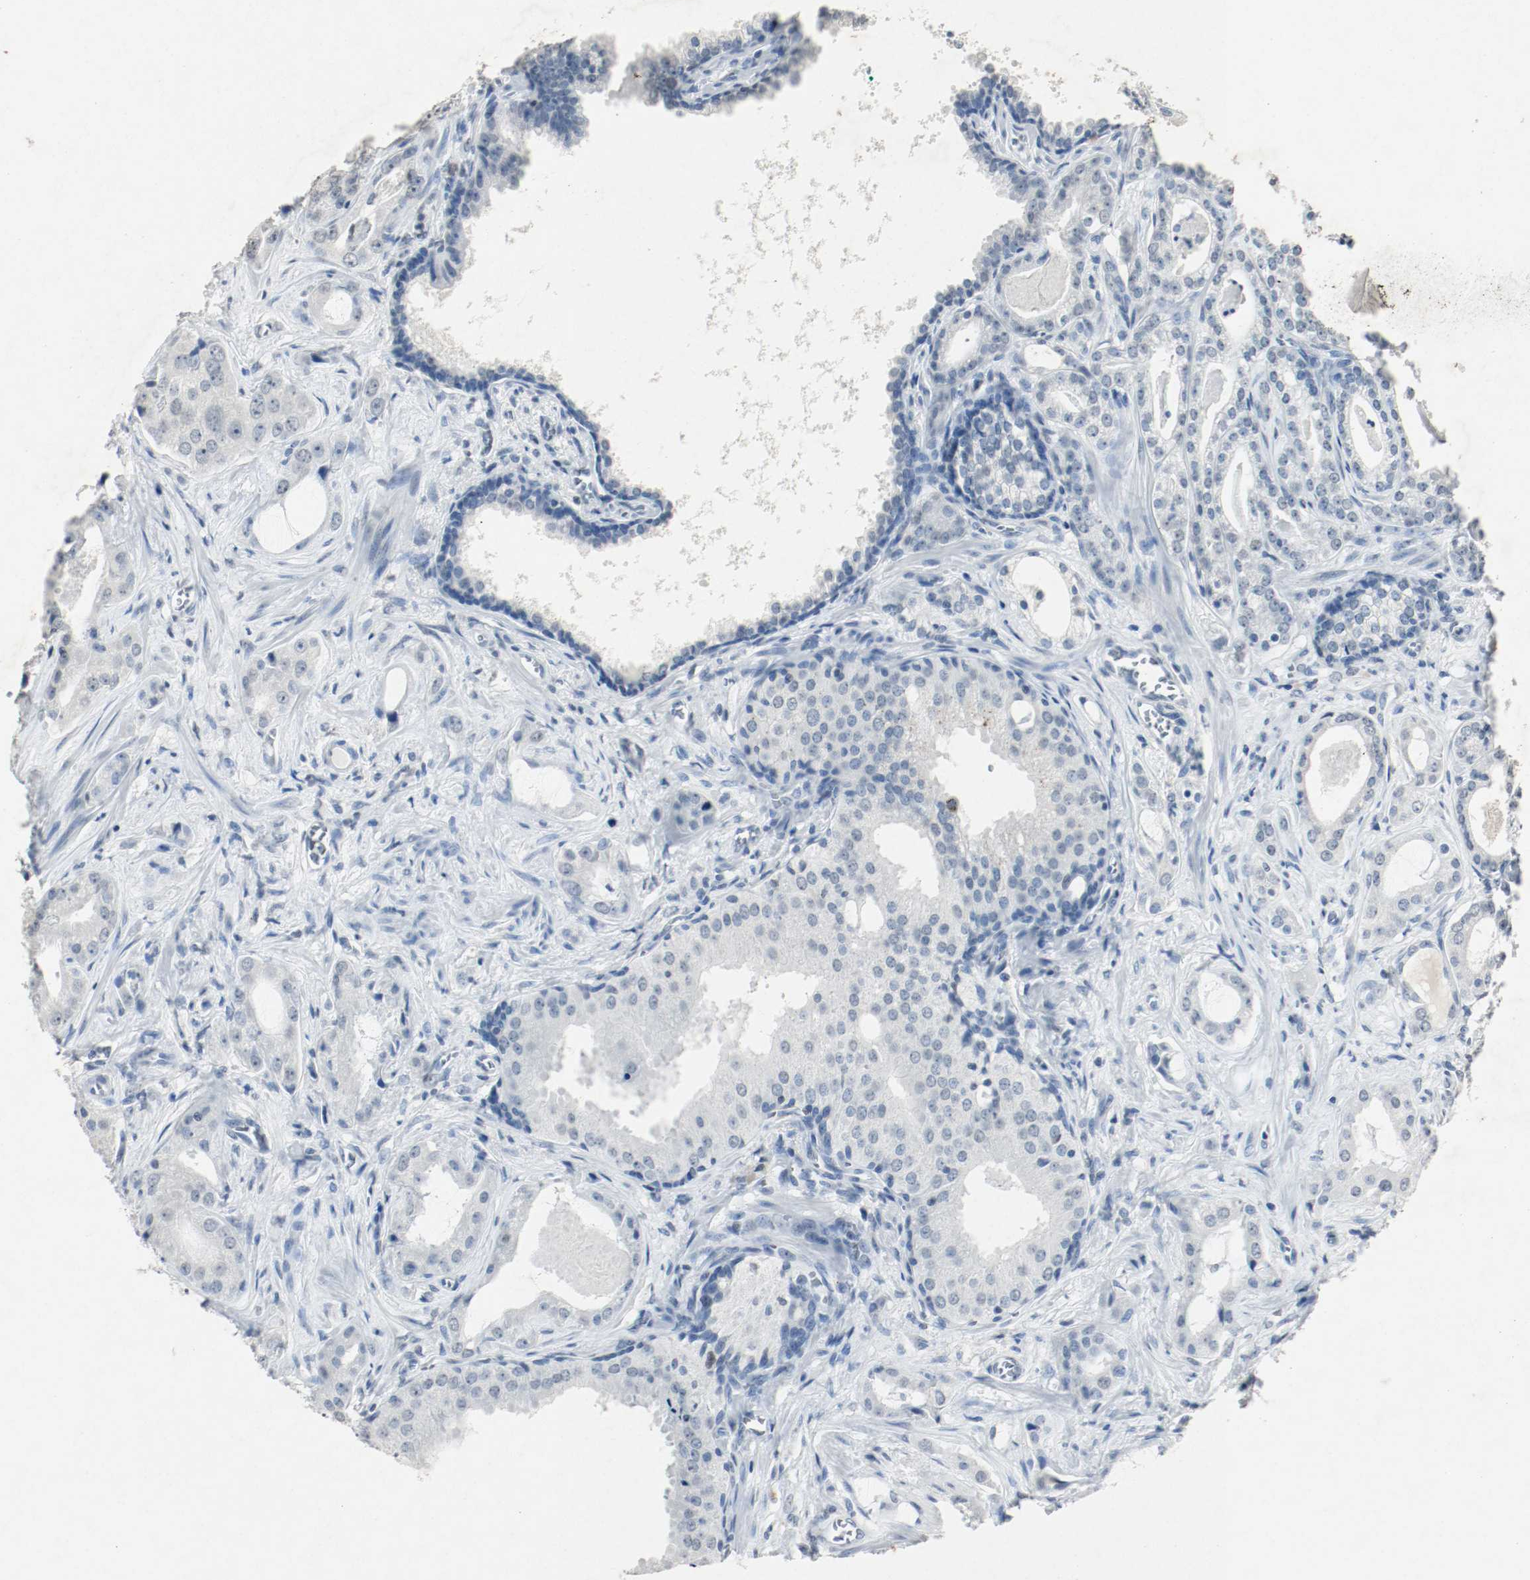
{"staining": {"intensity": "negative", "quantity": "none", "location": "none"}, "tissue": "prostate cancer", "cell_type": "Tumor cells", "image_type": "cancer", "snomed": [{"axis": "morphology", "description": "Adenocarcinoma, Low grade"}, {"axis": "topography", "description": "Prostate"}], "caption": "The image displays no staining of tumor cells in prostate cancer.", "gene": "DNMT1", "patient": {"sex": "male", "age": 59}}